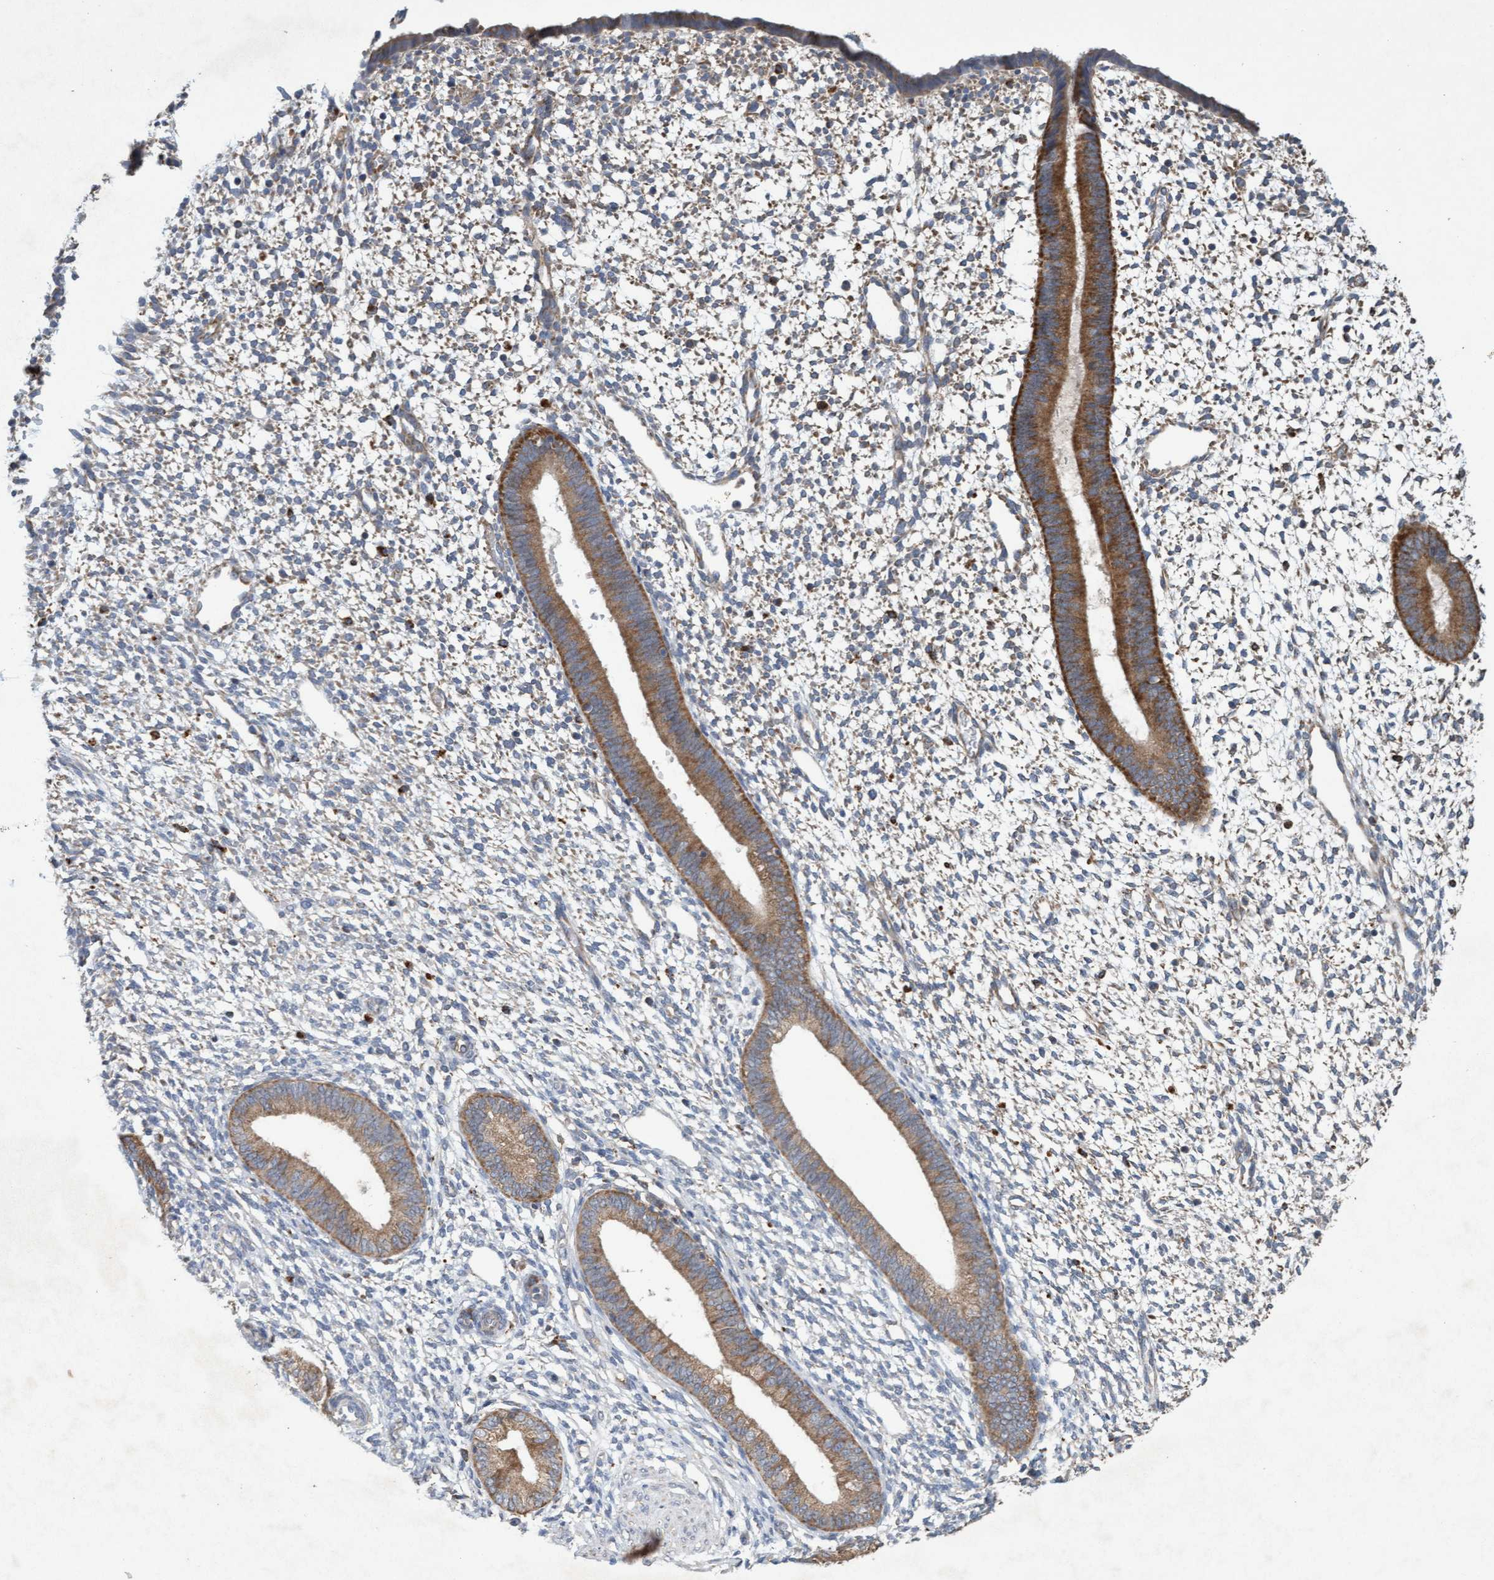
{"staining": {"intensity": "weak", "quantity": "25%-75%", "location": "cytoplasmic/membranous"}, "tissue": "endometrium", "cell_type": "Cells in endometrial stroma", "image_type": "normal", "snomed": [{"axis": "morphology", "description": "Normal tissue, NOS"}, {"axis": "topography", "description": "Endometrium"}], "caption": "The micrograph shows staining of unremarkable endometrium, revealing weak cytoplasmic/membranous protein expression (brown color) within cells in endometrial stroma. (Brightfield microscopy of DAB IHC at high magnification).", "gene": "ATPAF2", "patient": {"sex": "female", "age": 46}}